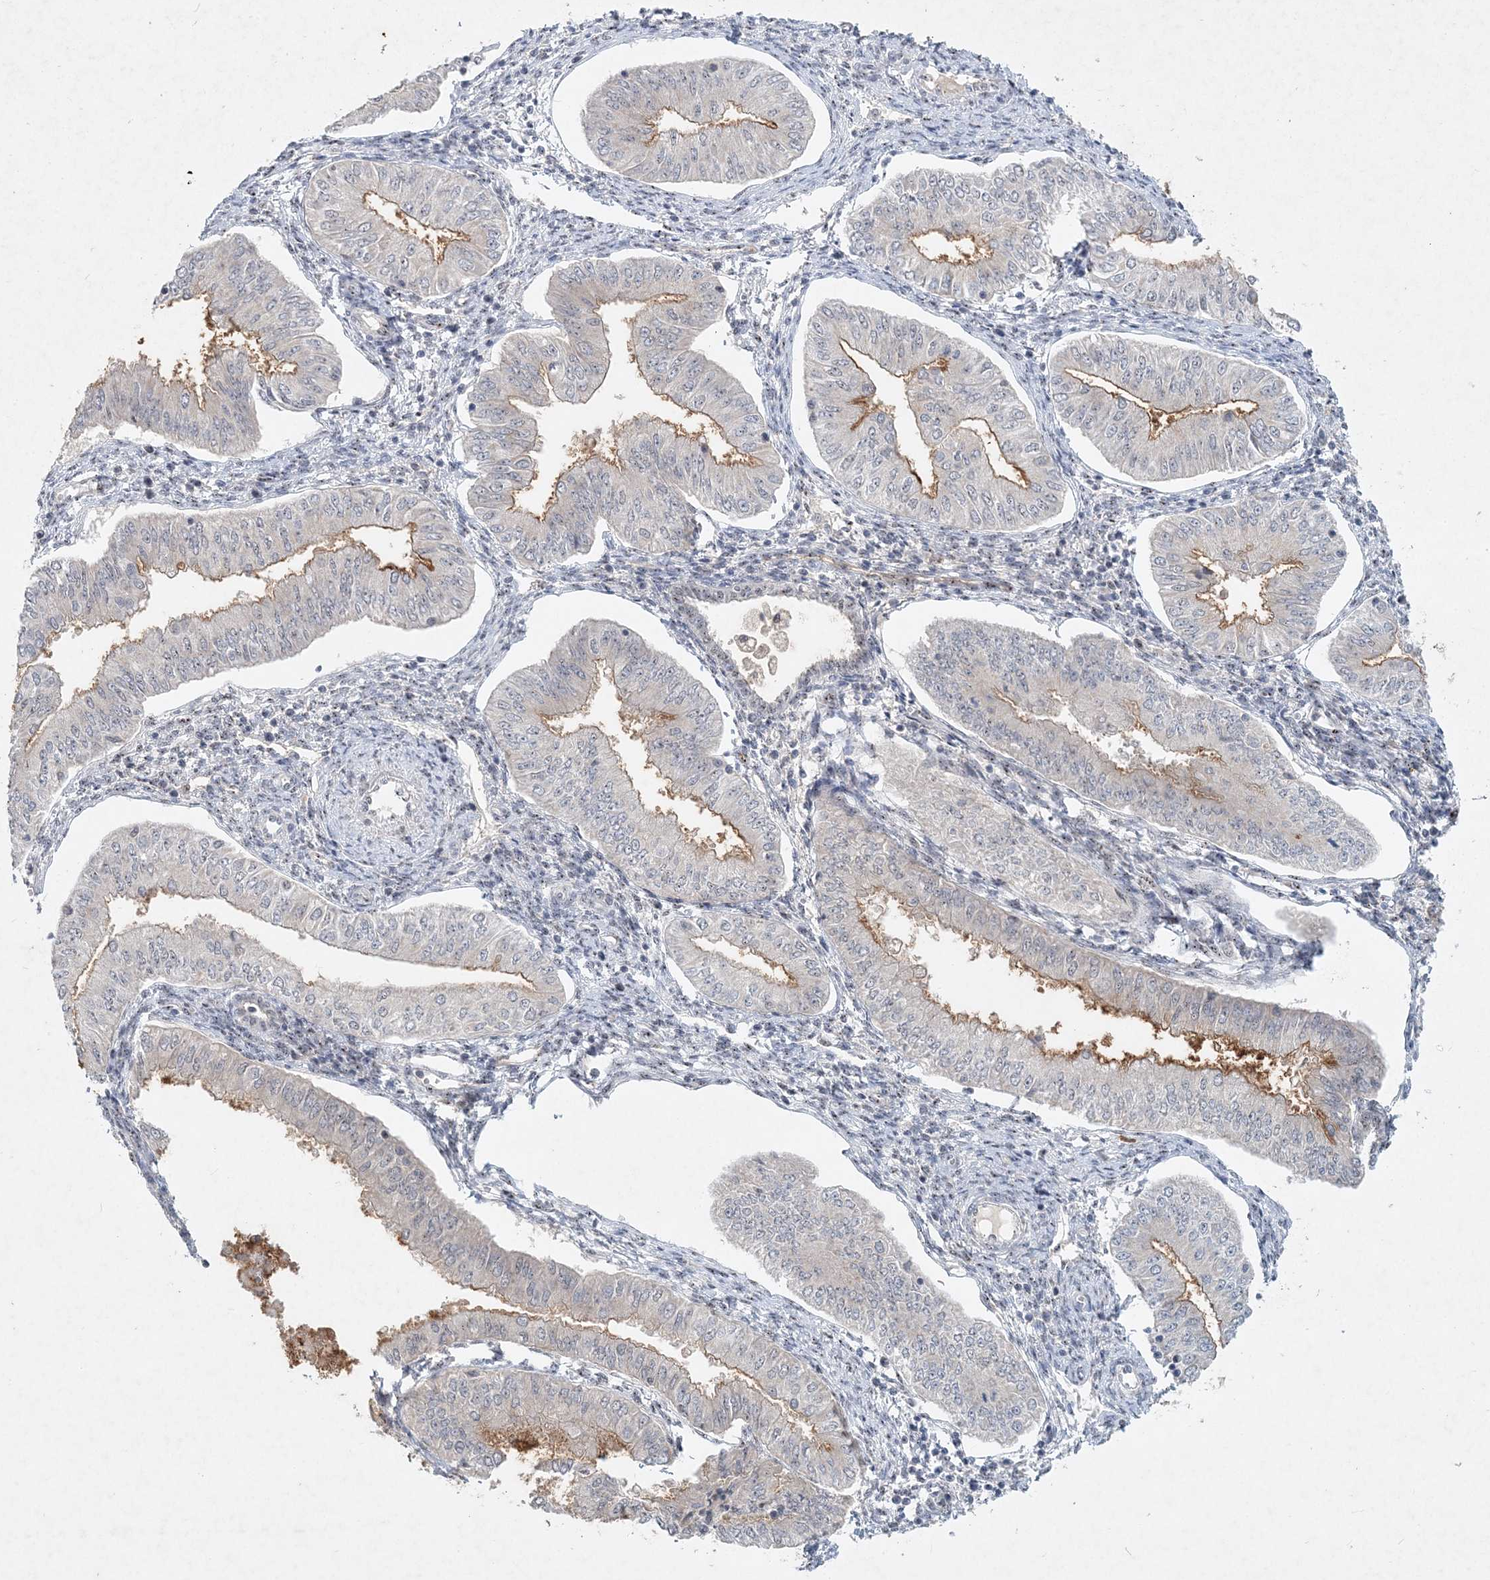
{"staining": {"intensity": "moderate", "quantity": "<25%", "location": "cytoplasmic/membranous"}, "tissue": "endometrial cancer", "cell_type": "Tumor cells", "image_type": "cancer", "snomed": [{"axis": "morphology", "description": "Normal tissue, NOS"}, {"axis": "morphology", "description": "Adenocarcinoma, NOS"}, {"axis": "topography", "description": "Endometrium"}], "caption": "Brown immunohistochemical staining in endometrial adenocarcinoma demonstrates moderate cytoplasmic/membranous positivity in about <25% of tumor cells.", "gene": "GIN1", "patient": {"sex": "female", "age": 53}}